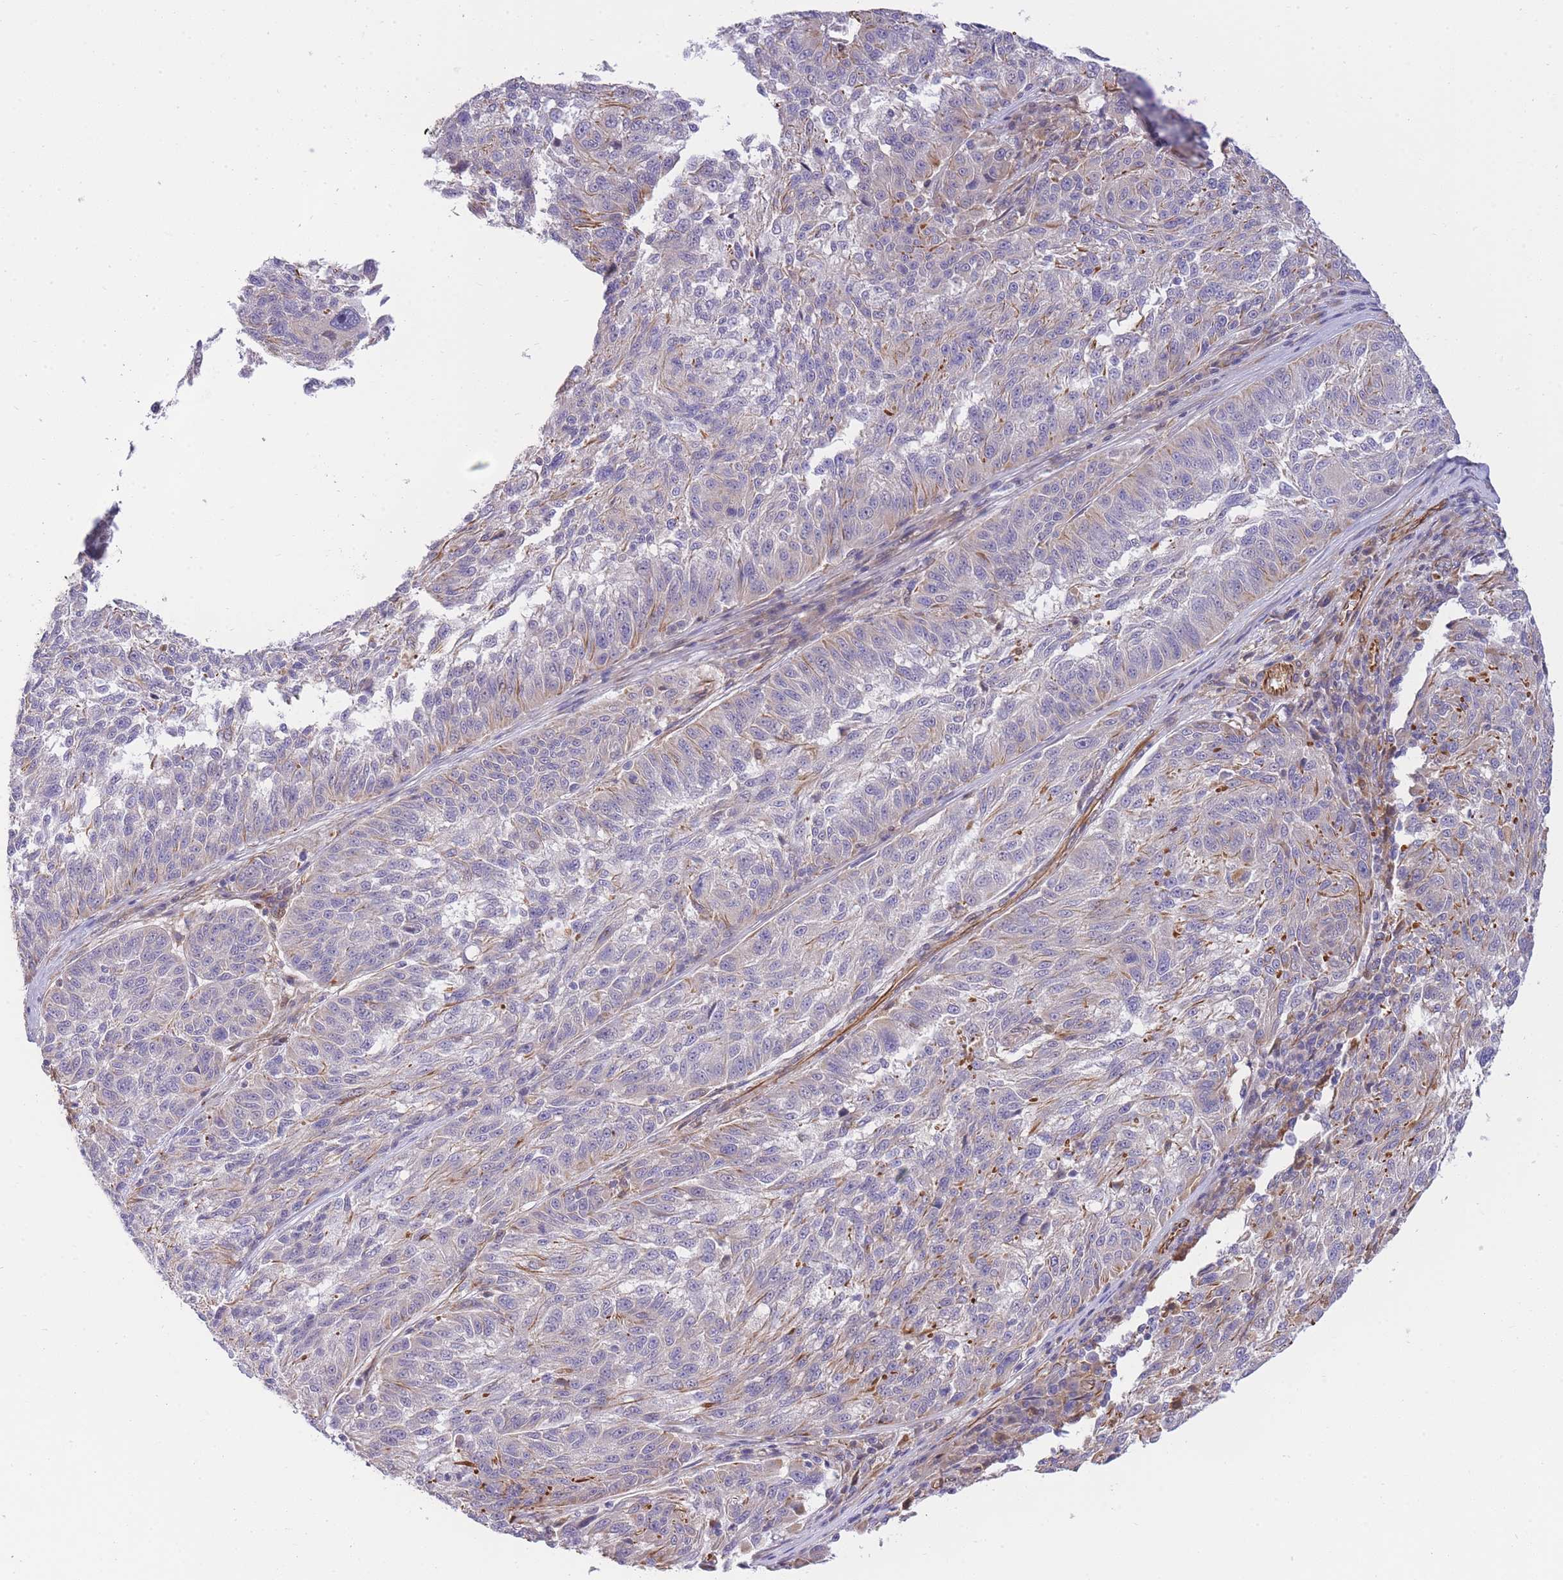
{"staining": {"intensity": "negative", "quantity": "none", "location": "none"}, "tissue": "melanoma", "cell_type": "Tumor cells", "image_type": "cancer", "snomed": [{"axis": "morphology", "description": "Malignant melanoma, NOS"}, {"axis": "topography", "description": "Skin"}], "caption": "The photomicrograph demonstrates no staining of tumor cells in malignant melanoma.", "gene": "ECPAS", "patient": {"sex": "male", "age": 53}}